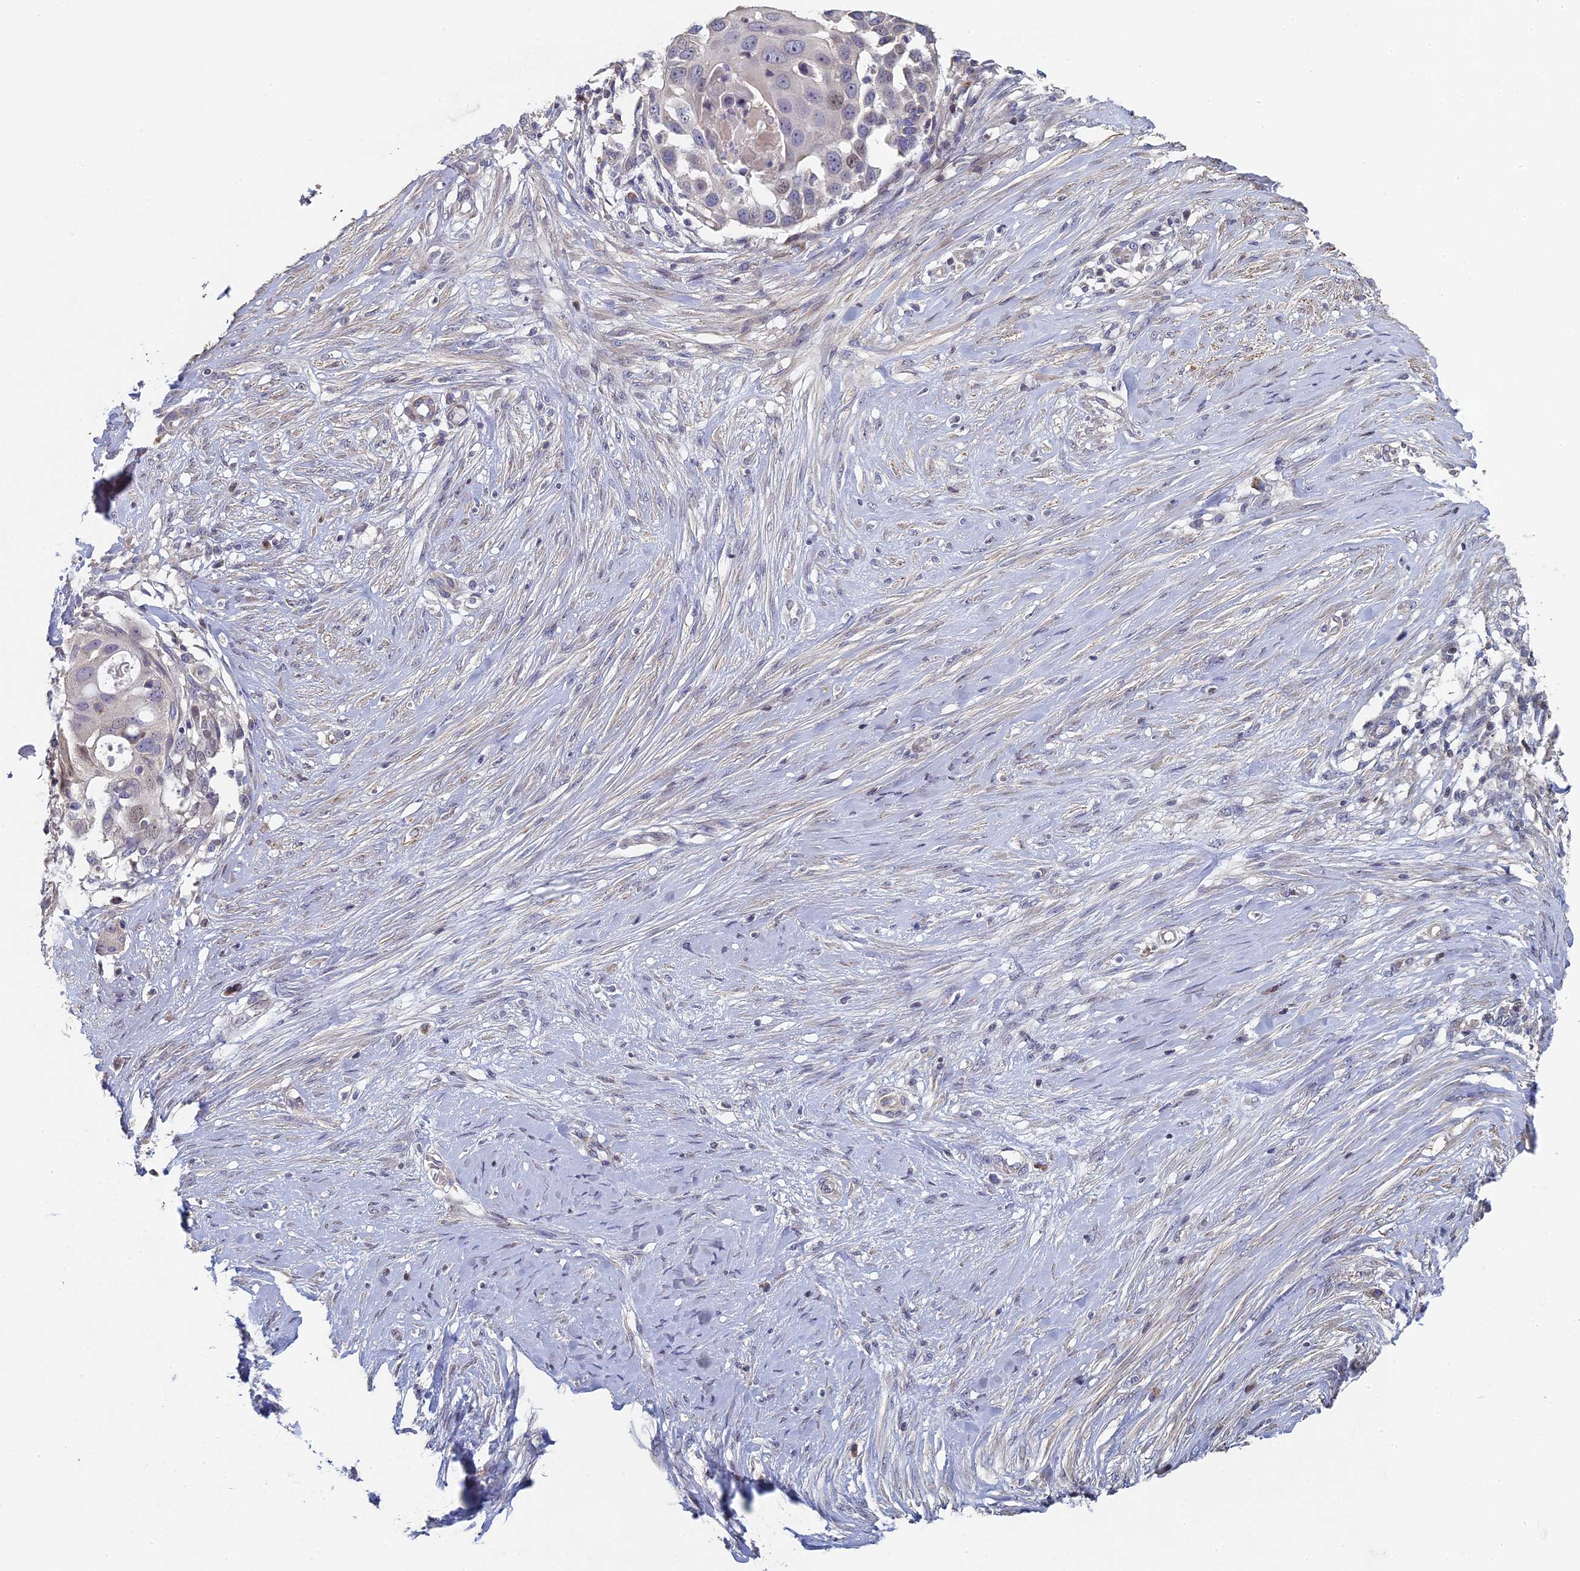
{"staining": {"intensity": "weak", "quantity": "<25%", "location": "nuclear"}, "tissue": "skin cancer", "cell_type": "Tumor cells", "image_type": "cancer", "snomed": [{"axis": "morphology", "description": "Squamous cell carcinoma, NOS"}, {"axis": "topography", "description": "Skin"}], "caption": "Protein analysis of skin cancer (squamous cell carcinoma) displays no significant positivity in tumor cells.", "gene": "DIXDC1", "patient": {"sex": "female", "age": 44}}